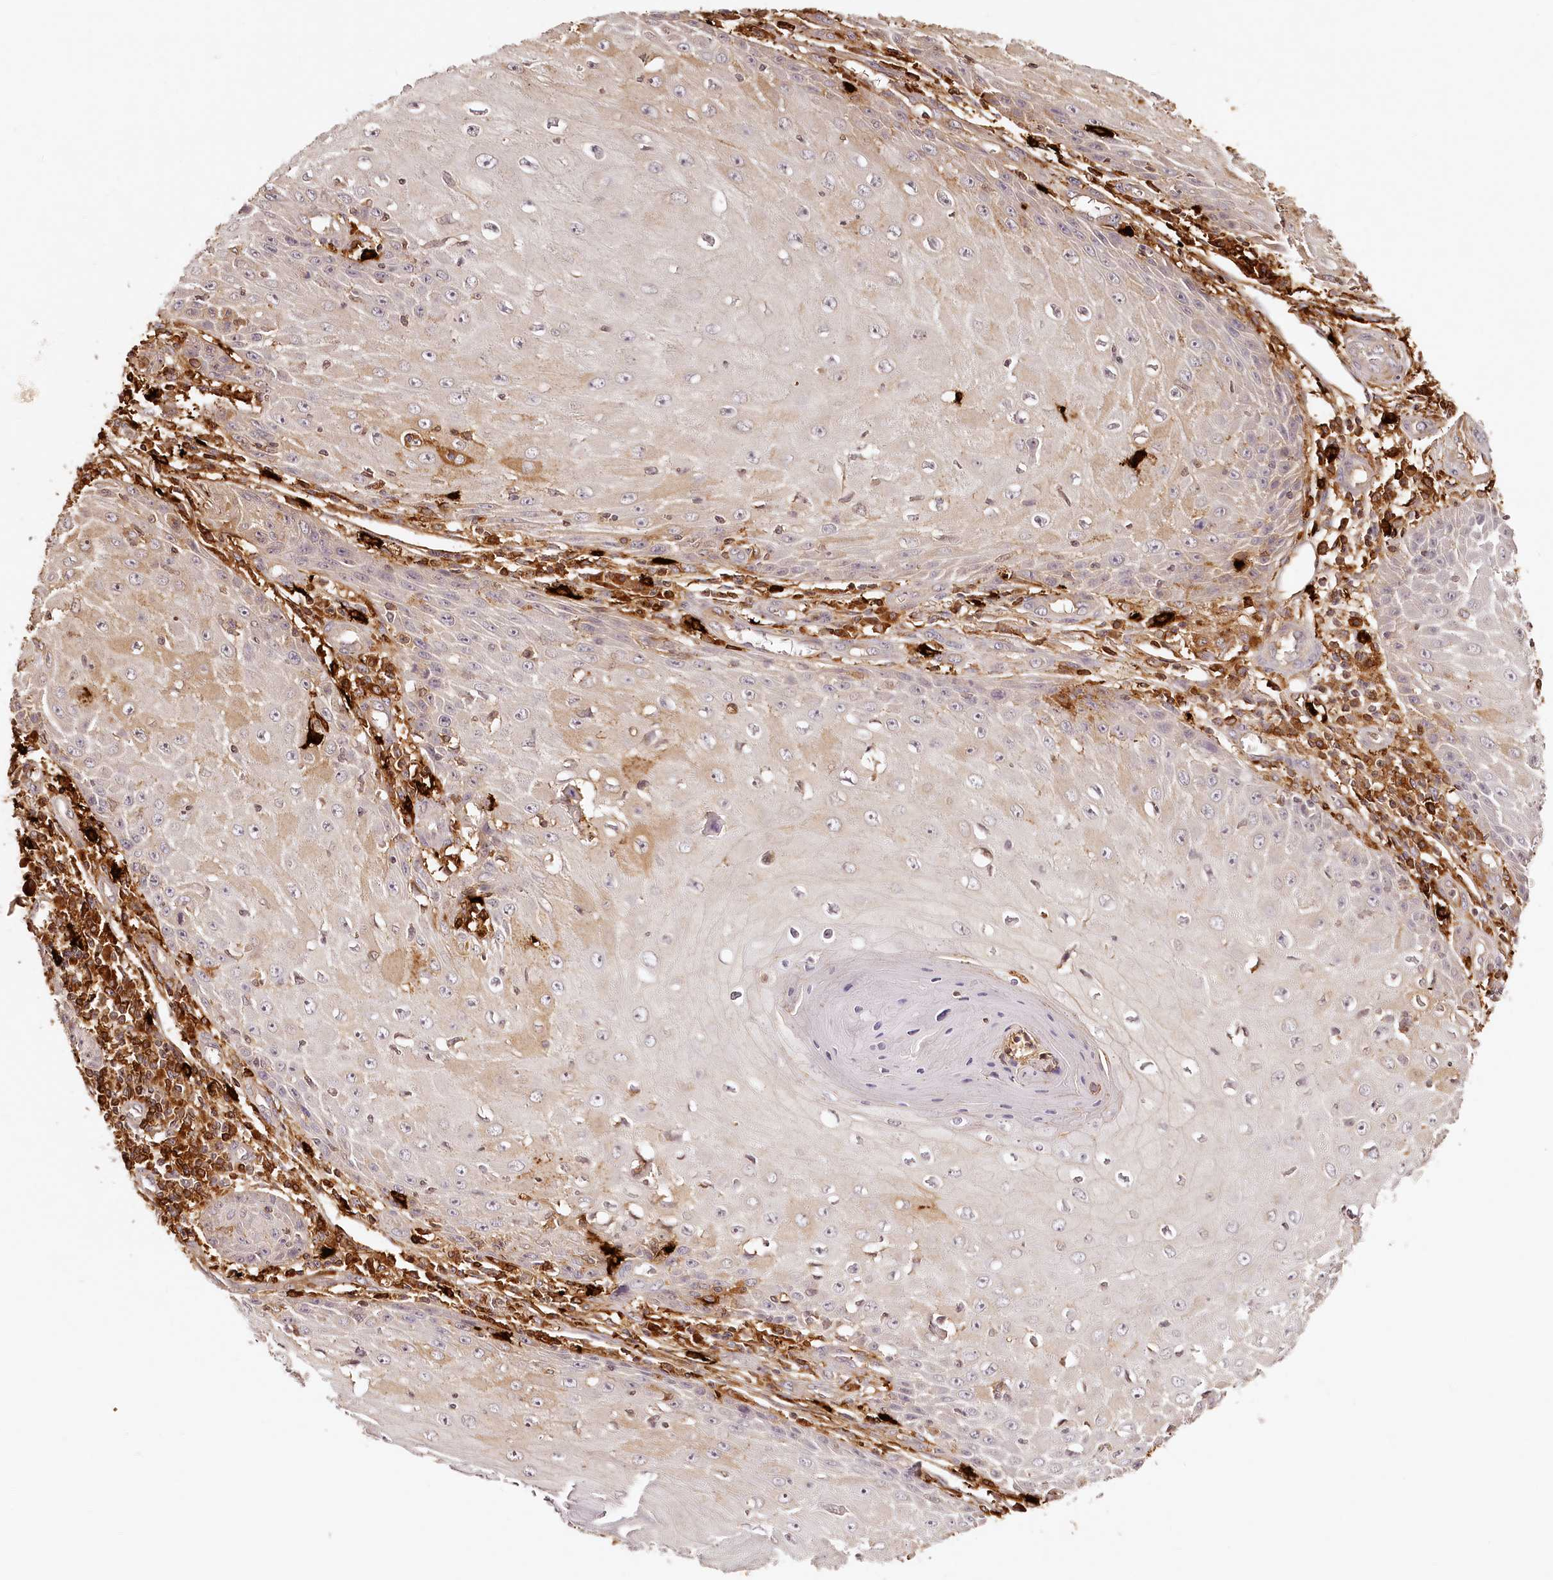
{"staining": {"intensity": "weak", "quantity": "<25%", "location": "cytoplasmic/membranous"}, "tissue": "skin cancer", "cell_type": "Tumor cells", "image_type": "cancer", "snomed": [{"axis": "morphology", "description": "Squamous cell carcinoma, NOS"}, {"axis": "topography", "description": "Skin"}], "caption": "Immunohistochemical staining of skin squamous cell carcinoma reveals no significant staining in tumor cells.", "gene": "SYNGR1", "patient": {"sex": "female", "age": 73}}